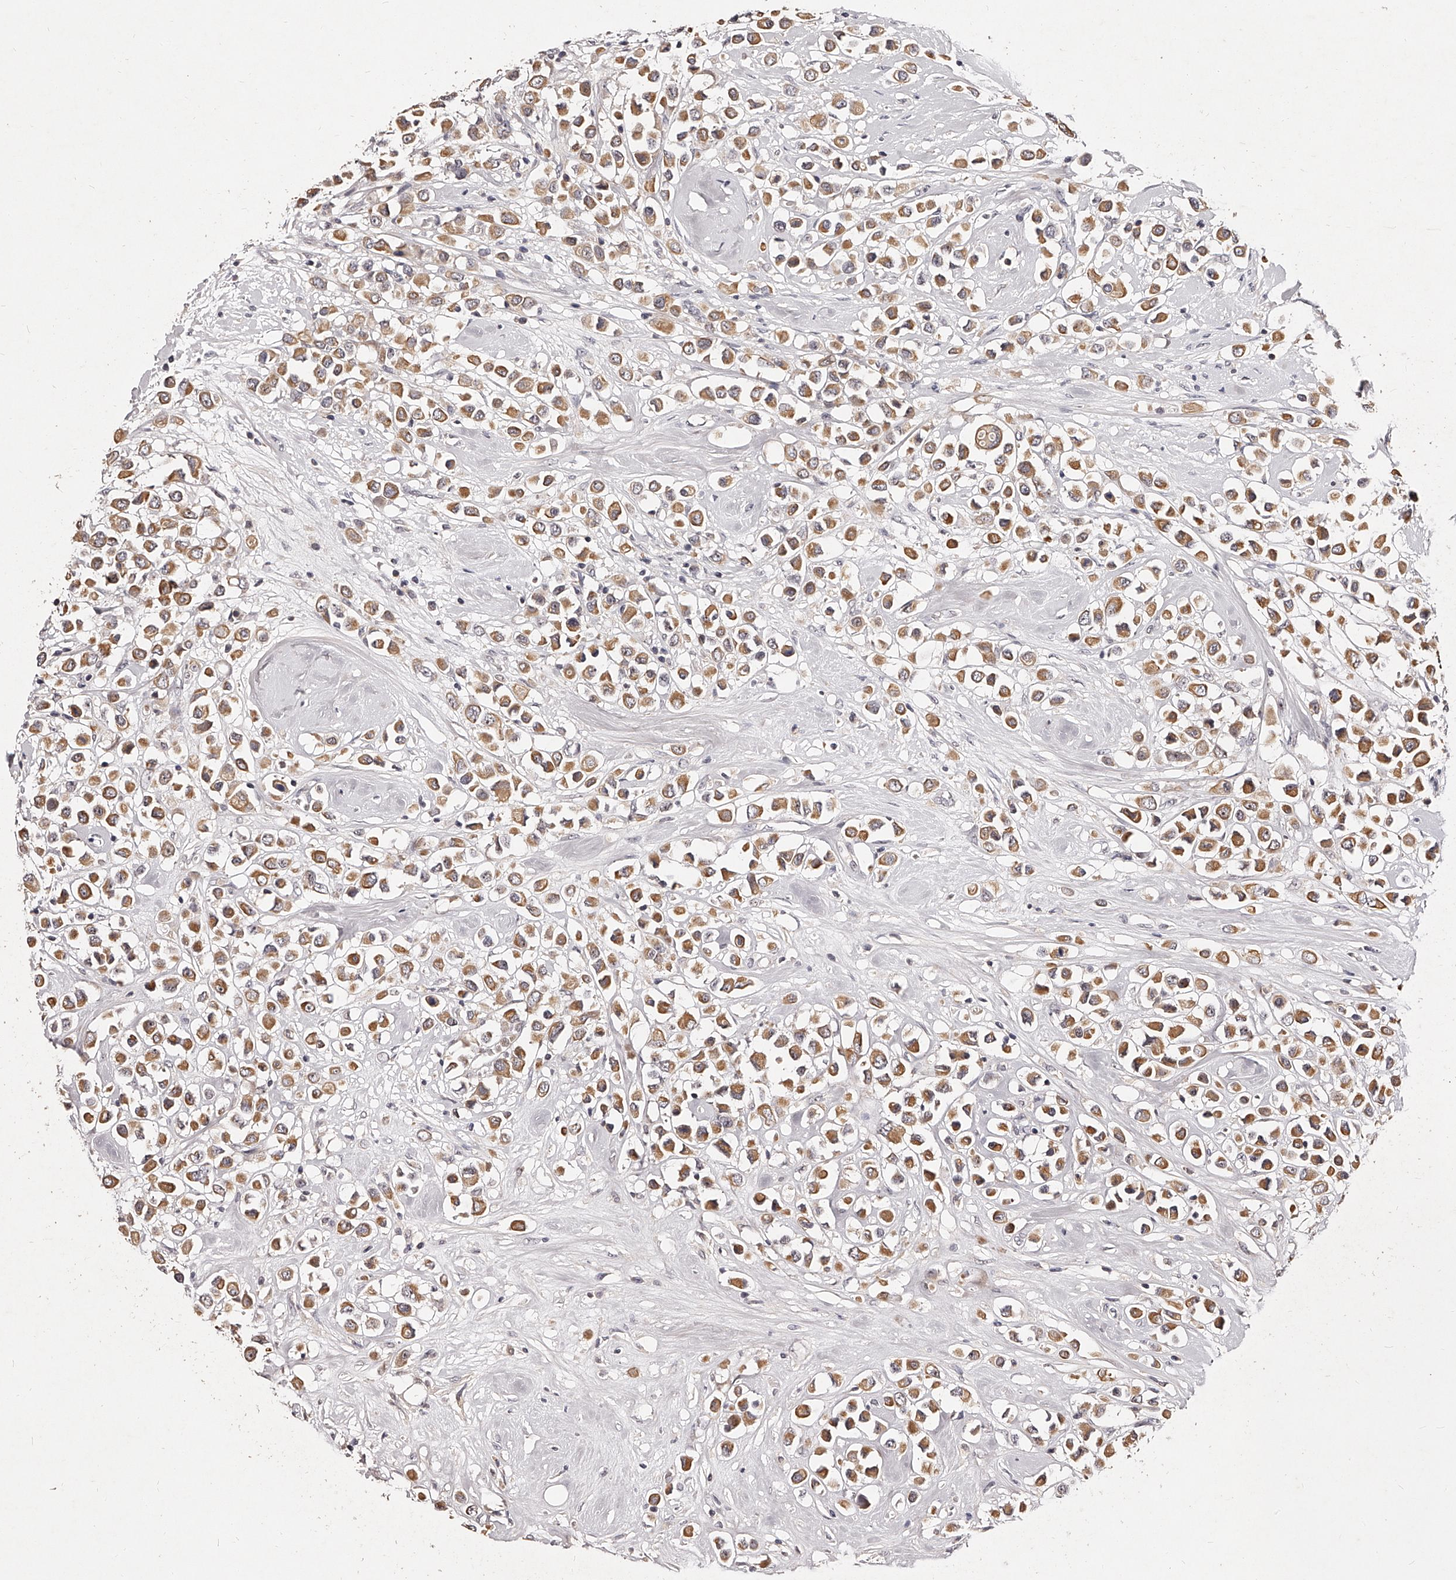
{"staining": {"intensity": "moderate", "quantity": ">75%", "location": "cytoplasmic/membranous"}, "tissue": "breast cancer", "cell_type": "Tumor cells", "image_type": "cancer", "snomed": [{"axis": "morphology", "description": "Duct carcinoma"}, {"axis": "topography", "description": "Breast"}], "caption": "Human breast cancer (intraductal carcinoma) stained with a protein marker shows moderate staining in tumor cells.", "gene": "PHACTR1", "patient": {"sex": "female", "age": 61}}